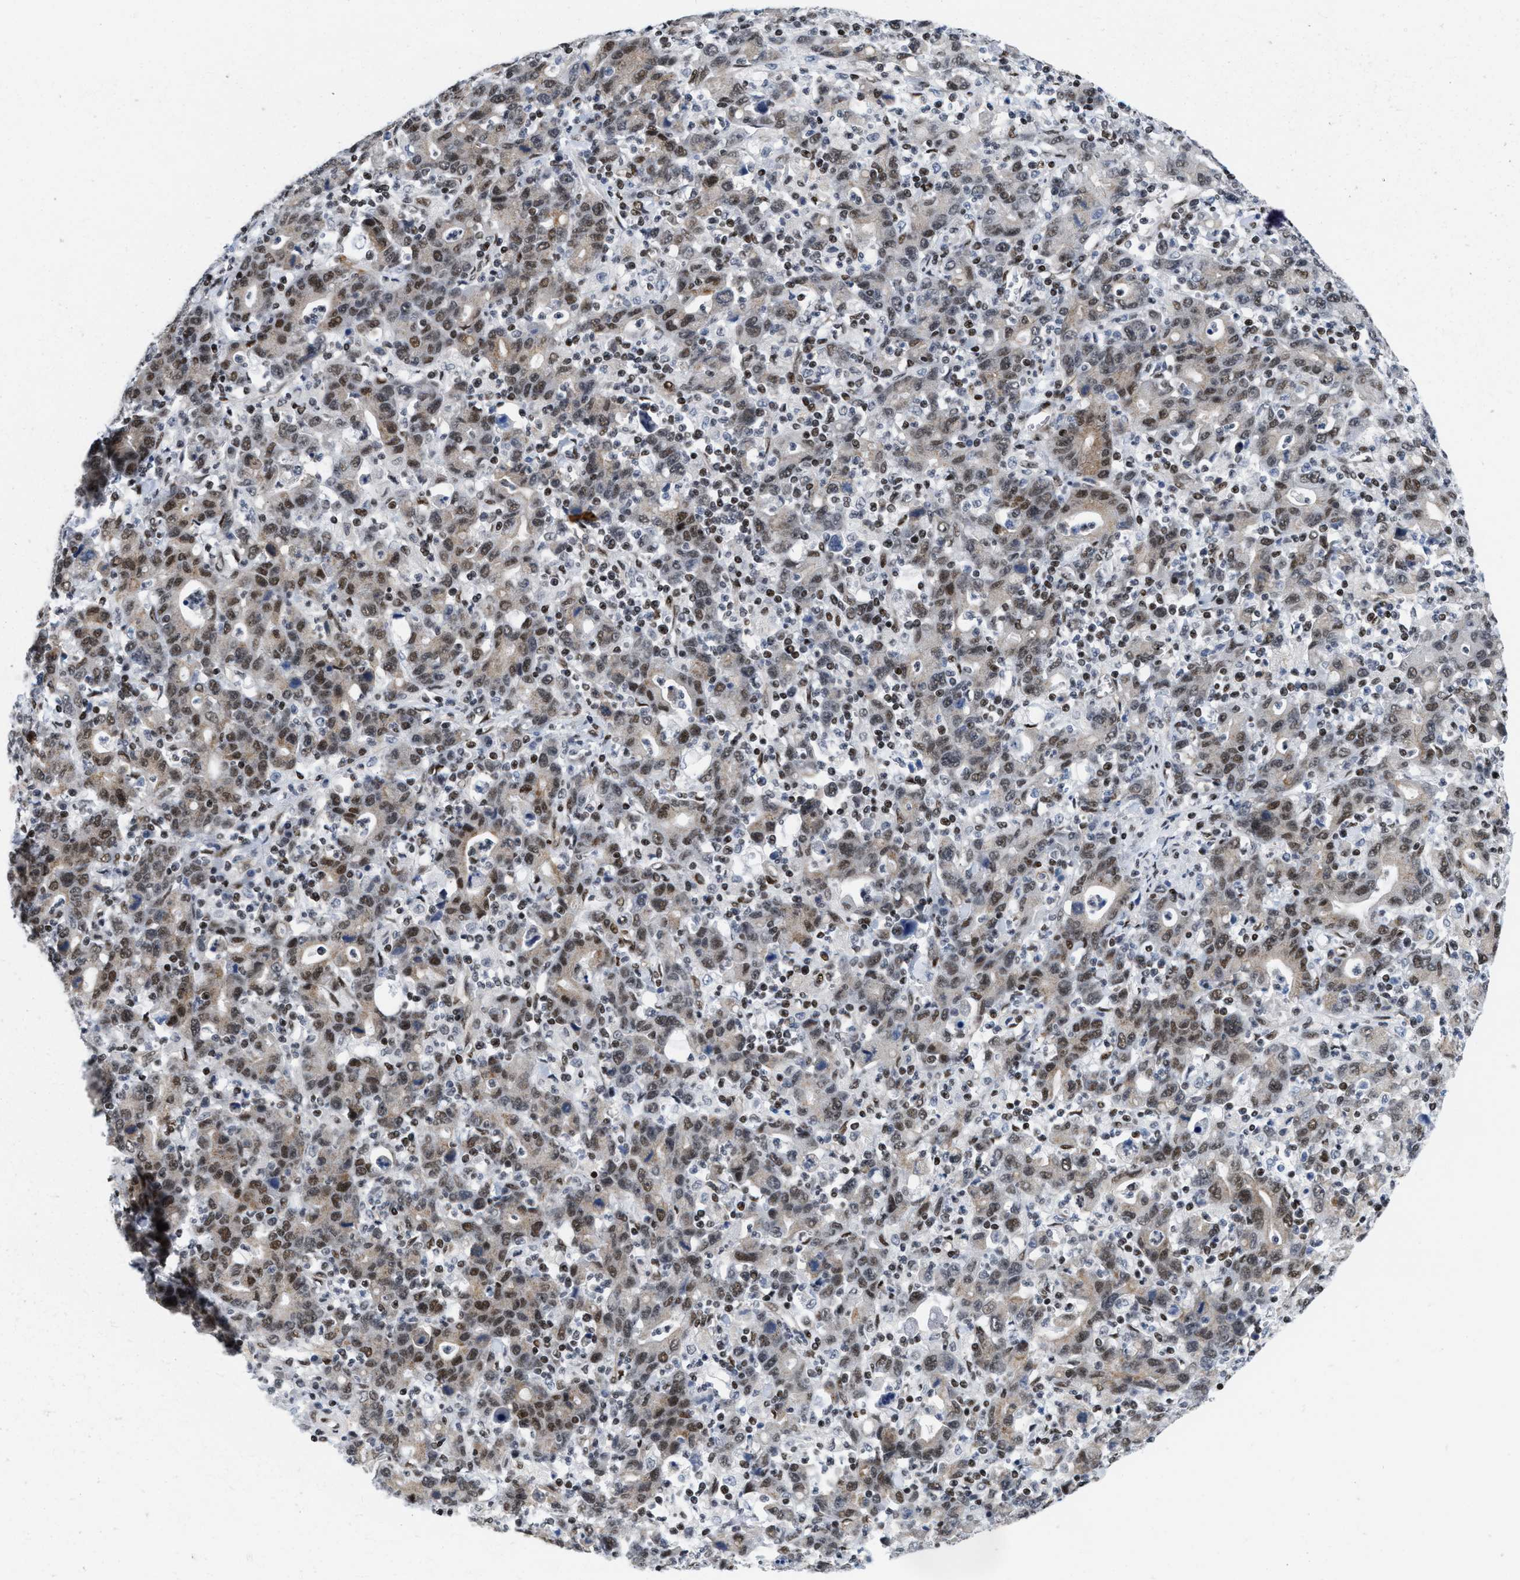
{"staining": {"intensity": "moderate", "quantity": ">75%", "location": "nuclear"}, "tissue": "stomach cancer", "cell_type": "Tumor cells", "image_type": "cancer", "snomed": [{"axis": "morphology", "description": "Adenocarcinoma, NOS"}, {"axis": "topography", "description": "Stomach, upper"}], "caption": "Stomach adenocarcinoma stained with immunohistochemistry shows moderate nuclear staining in approximately >75% of tumor cells.", "gene": "MIER1", "patient": {"sex": "male", "age": 69}}